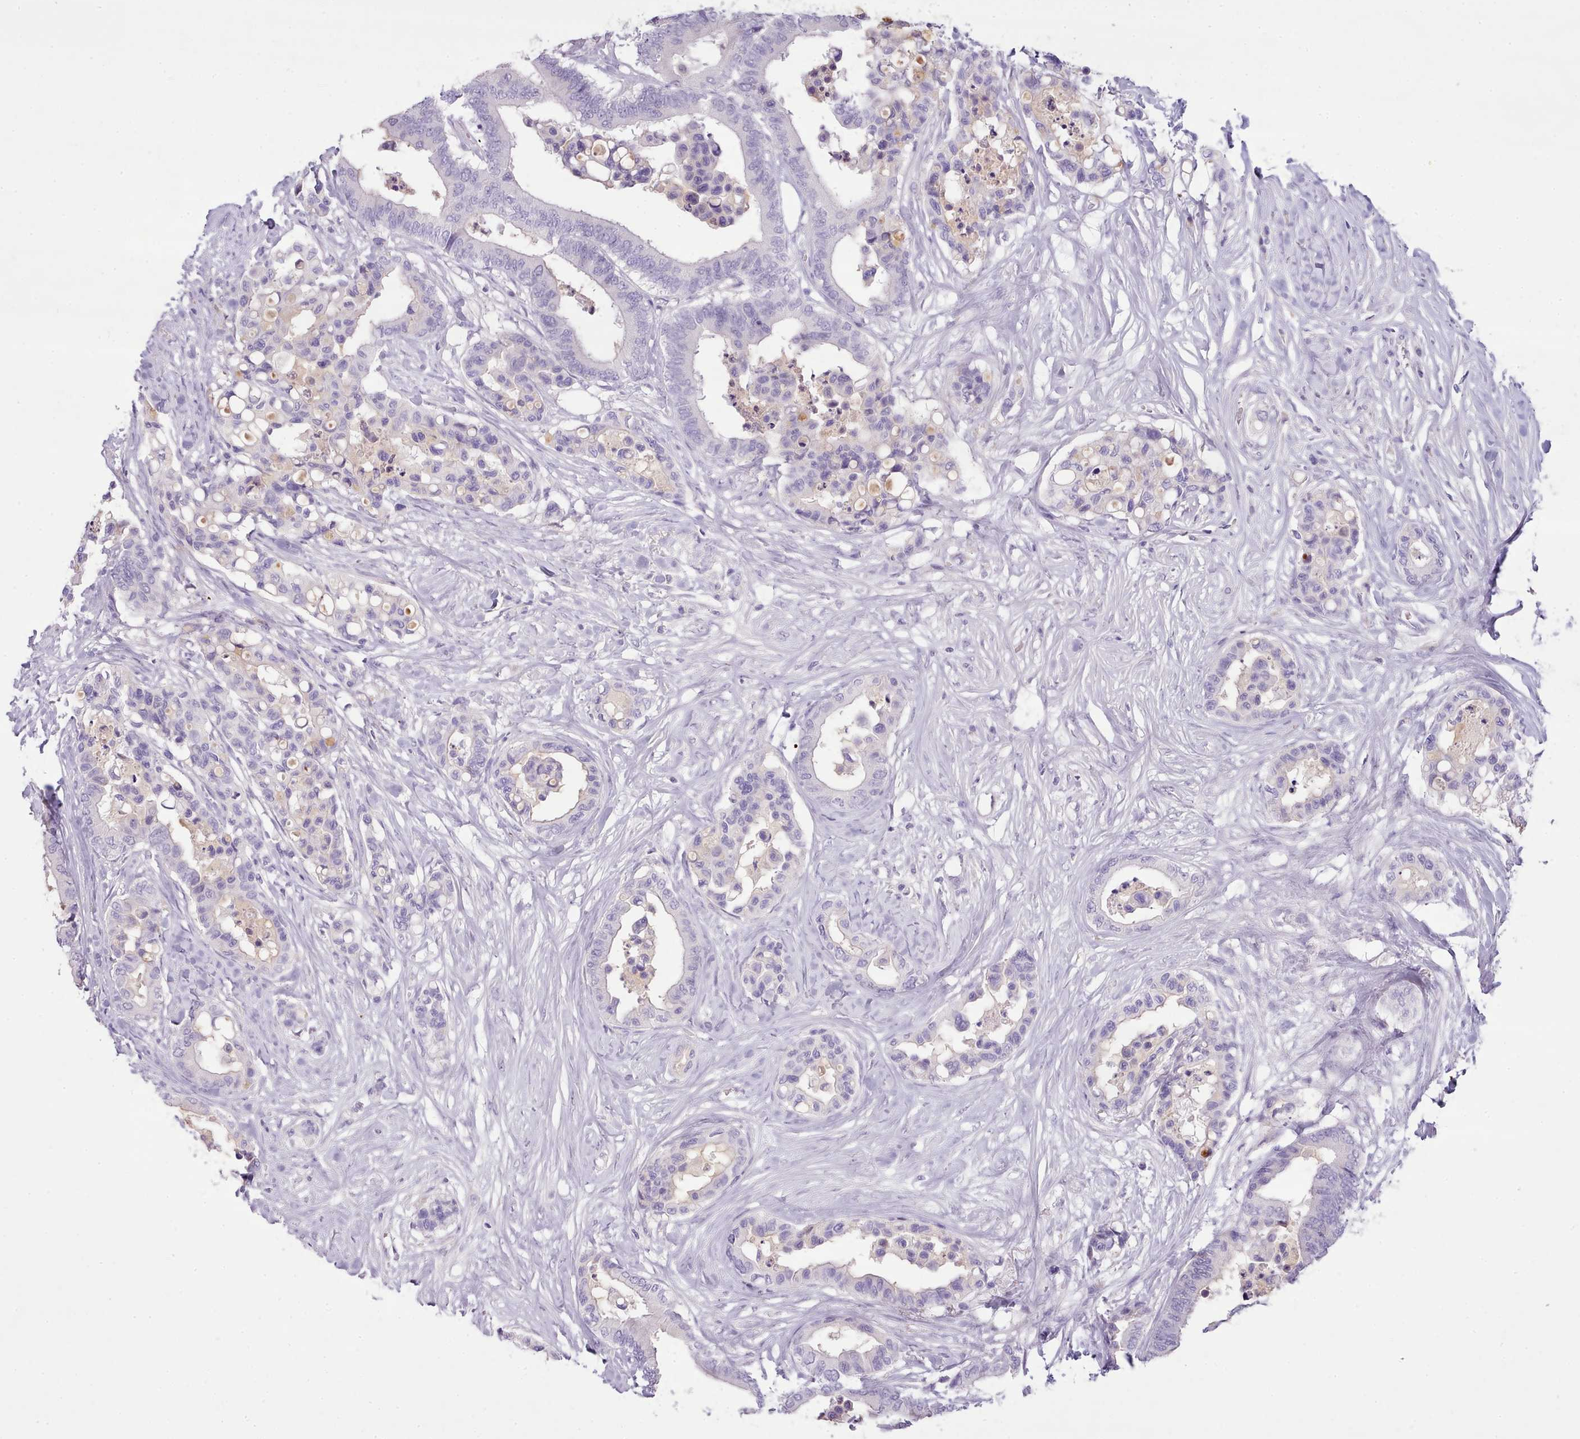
{"staining": {"intensity": "negative", "quantity": "none", "location": "none"}, "tissue": "colorectal cancer", "cell_type": "Tumor cells", "image_type": "cancer", "snomed": [{"axis": "morphology", "description": "Normal tissue, NOS"}, {"axis": "morphology", "description": "Adenocarcinoma, NOS"}, {"axis": "topography", "description": "Colon"}], "caption": "Tumor cells are negative for brown protein staining in colorectal adenocarcinoma.", "gene": "TOX2", "patient": {"sex": "male", "age": 82}}